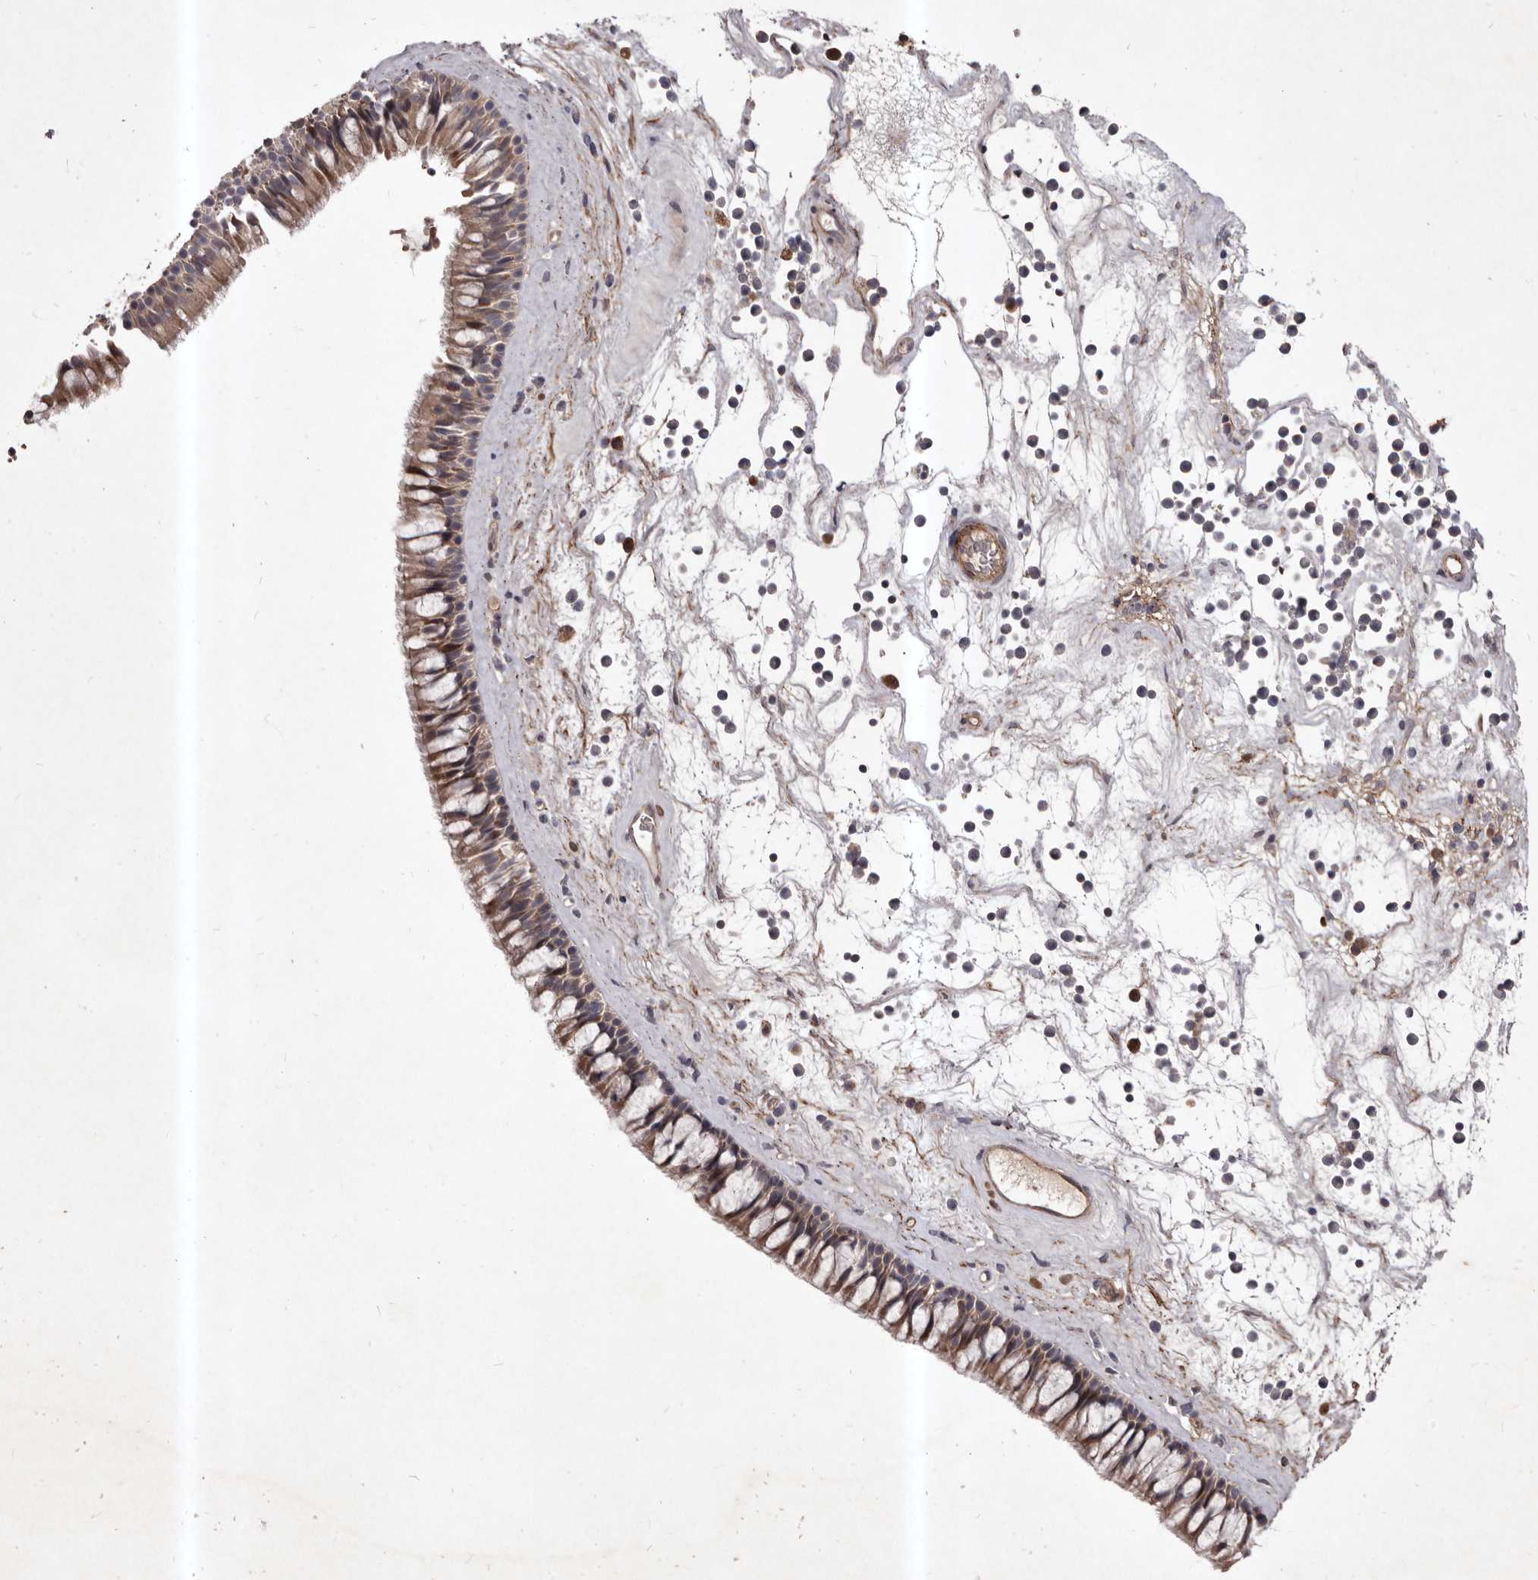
{"staining": {"intensity": "moderate", "quantity": "25%-75%", "location": "cytoplasmic/membranous"}, "tissue": "nasopharynx", "cell_type": "Respiratory epithelial cells", "image_type": "normal", "snomed": [{"axis": "morphology", "description": "Normal tissue, NOS"}, {"axis": "topography", "description": "Nasopharynx"}], "caption": "Unremarkable nasopharynx displays moderate cytoplasmic/membranous positivity in approximately 25%-75% of respiratory epithelial cells, visualized by immunohistochemistry.", "gene": "HBS1L", "patient": {"sex": "male", "age": 64}}